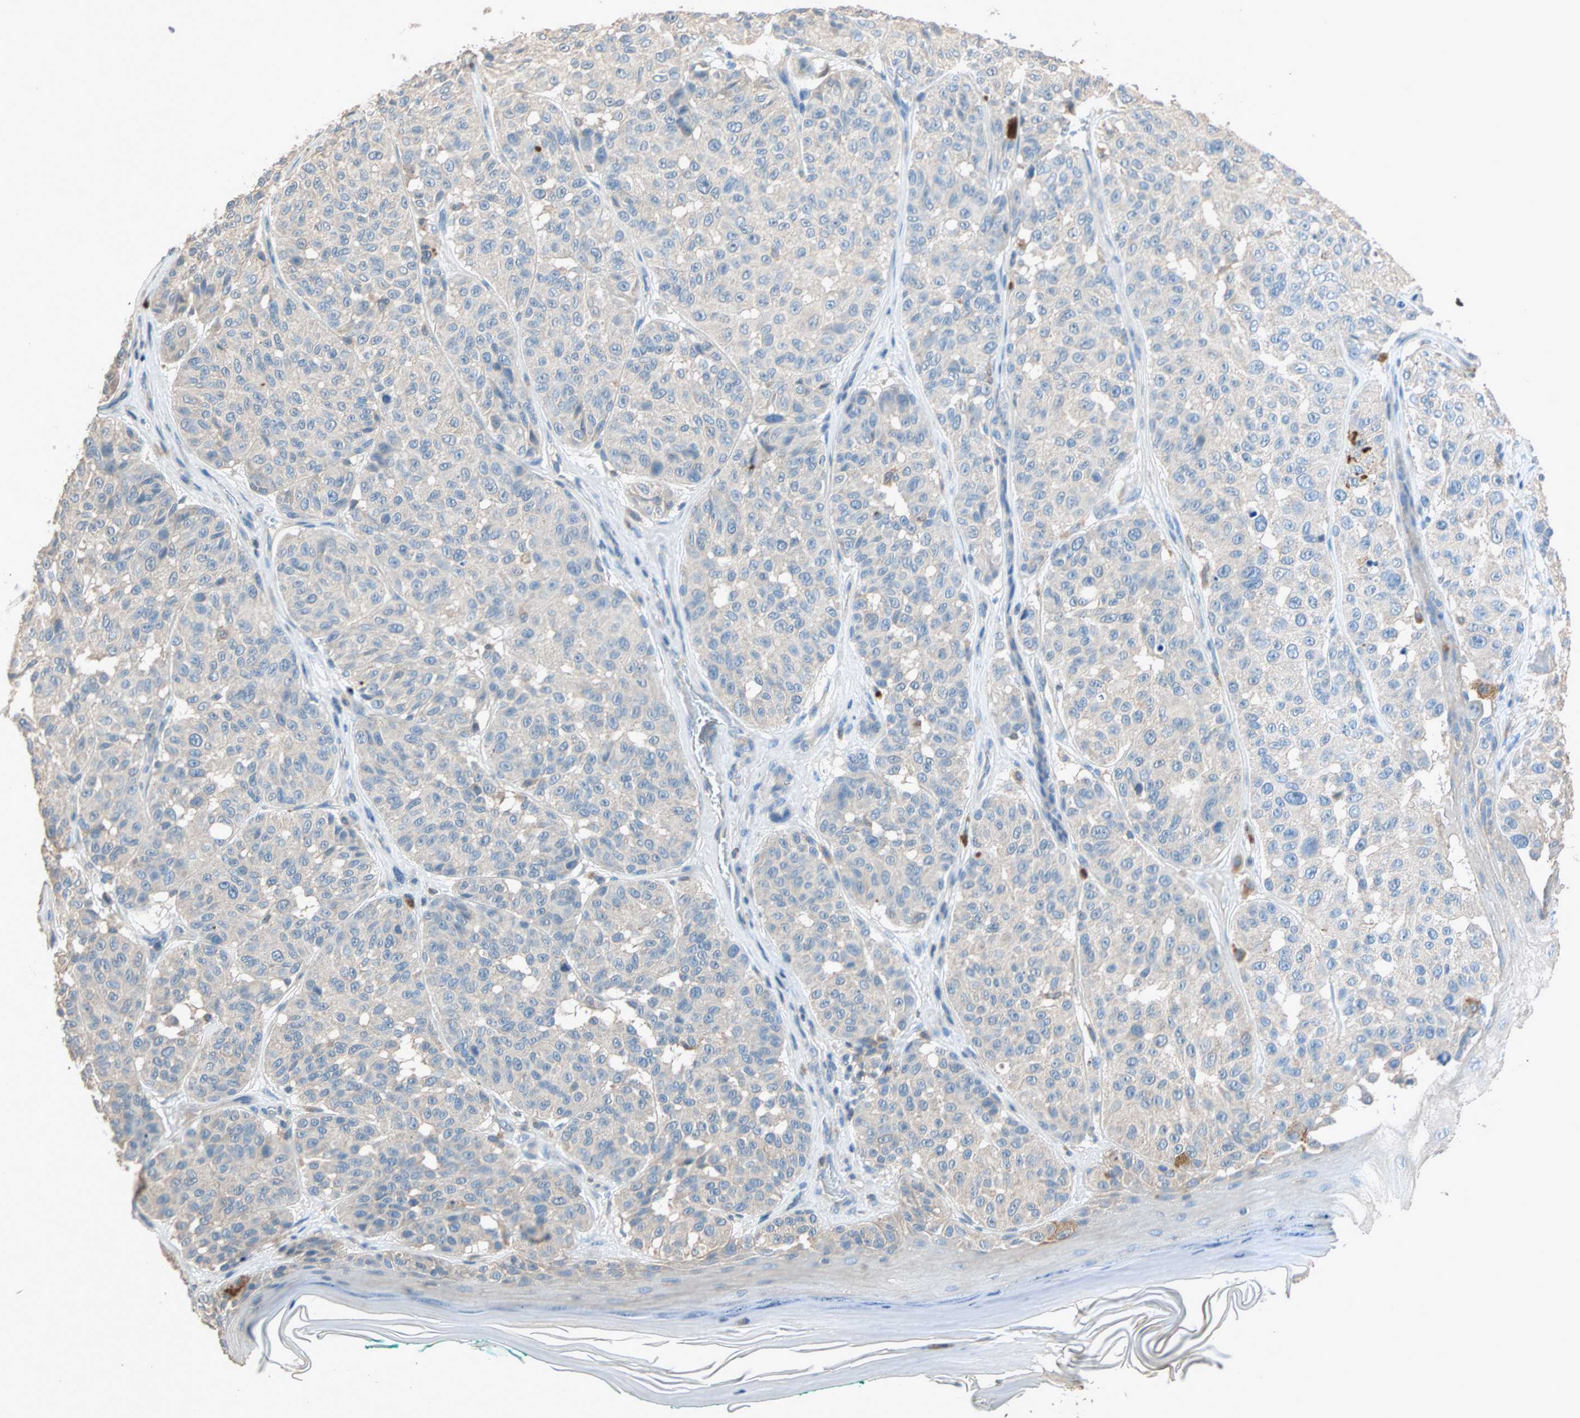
{"staining": {"intensity": "weak", "quantity": "25%-75%", "location": "cytoplasmic/membranous"}, "tissue": "melanoma", "cell_type": "Tumor cells", "image_type": "cancer", "snomed": [{"axis": "morphology", "description": "Malignant melanoma, NOS"}, {"axis": "topography", "description": "Skin"}], "caption": "IHC photomicrograph of melanoma stained for a protein (brown), which displays low levels of weak cytoplasmic/membranous positivity in approximately 25%-75% of tumor cells.", "gene": "ADAP1", "patient": {"sex": "female", "age": 46}}